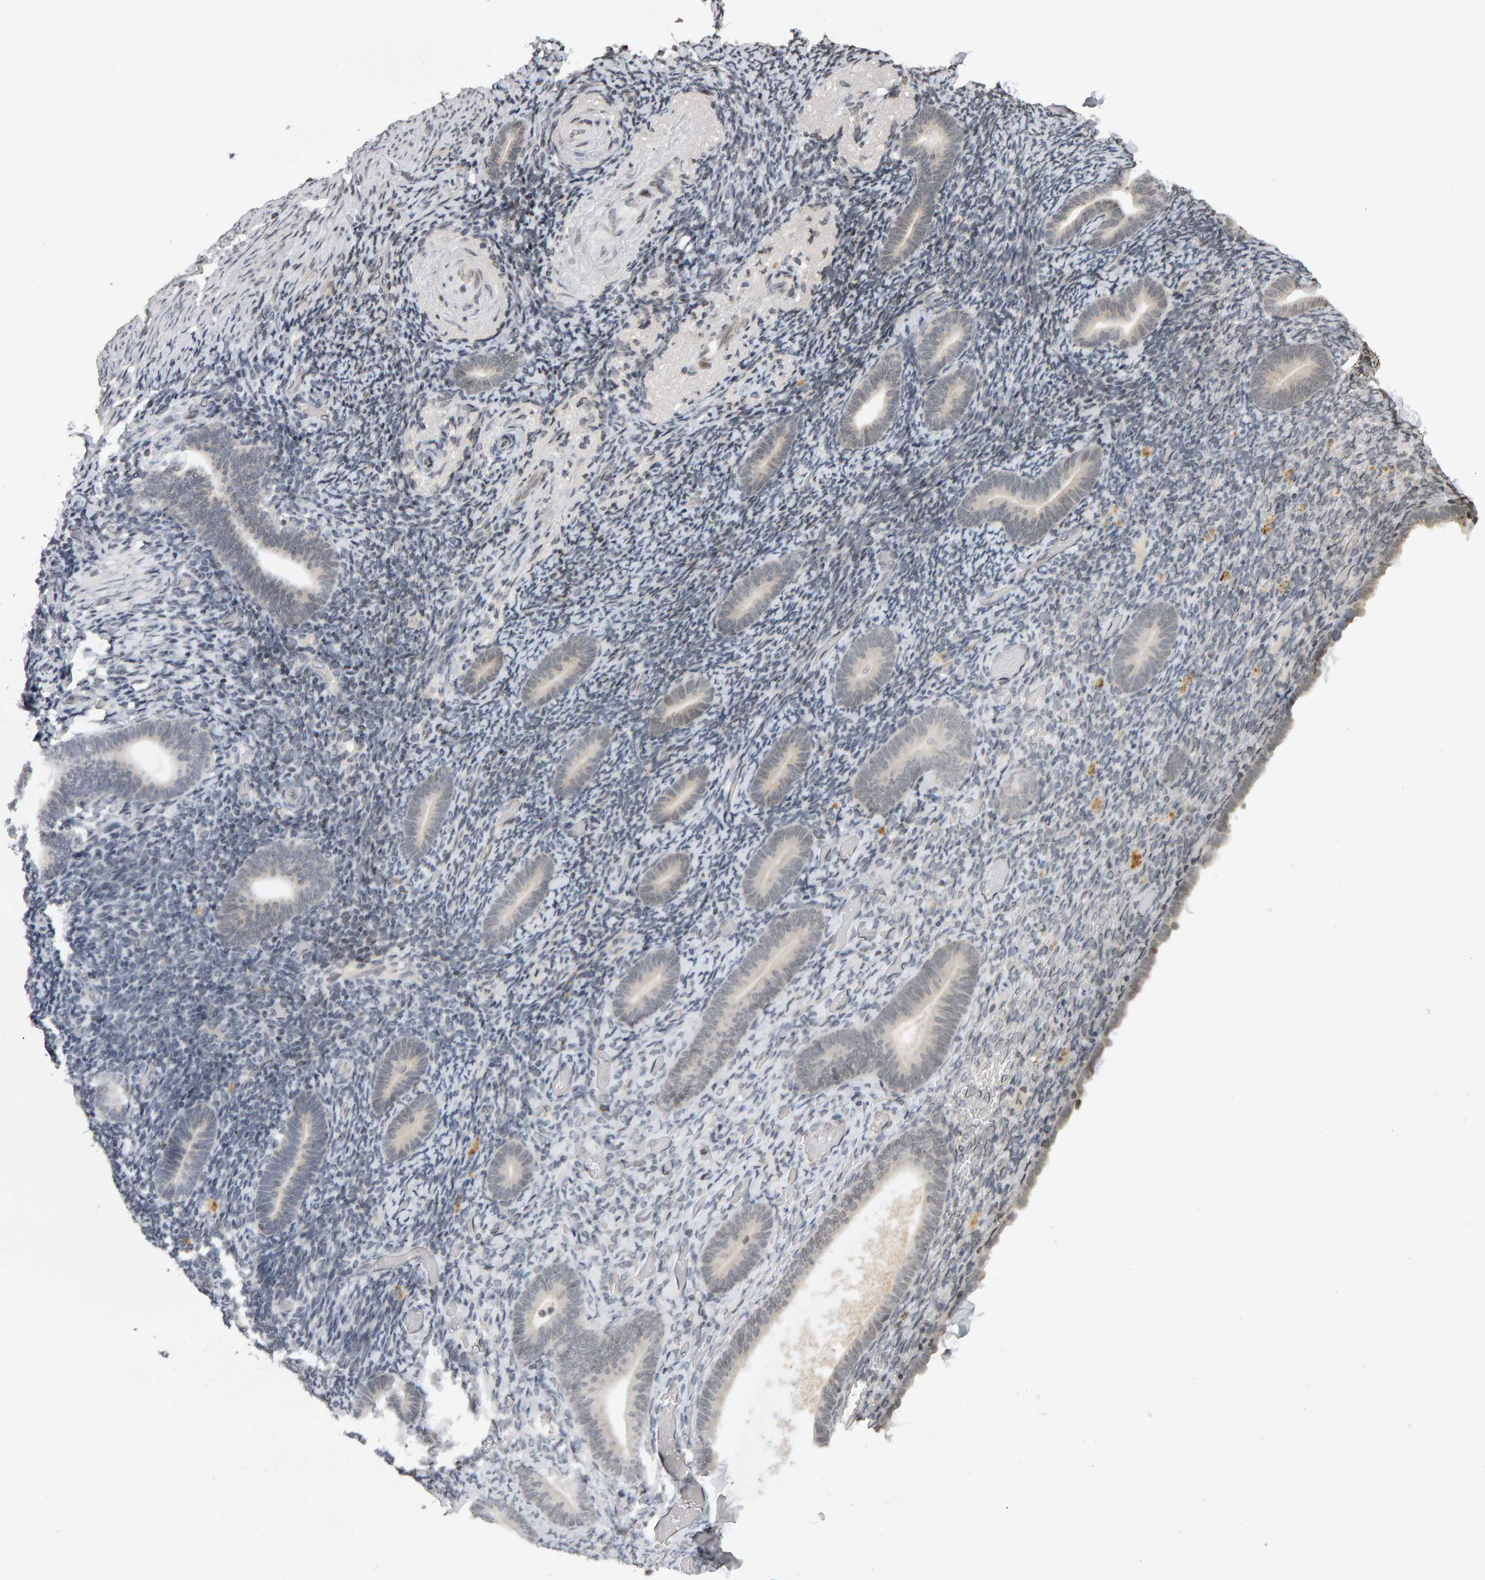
{"staining": {"intensity": "negative", "quantity": "none", "location": "none"}, "tissue": "endometrium", "cell_type": "Cells in endometrial stroma", "image_type": "normal", "snomed": [{"axis": "morphology", "description": "Normal tissue, NOS"}, {"axis": "topography", "description": "Endometrium"}], "caption": "A histopathology image of human endometrium is negative for staining in cells in endometrial stroma. Brightfield microscopy of IHC stained with DAB (3,3'-diaminobenzidine) (brown) and hematoxylin (blue), captured at high magnification.", "gene": "TRAM1", "patient": {"sex": "female", "age": 51}}